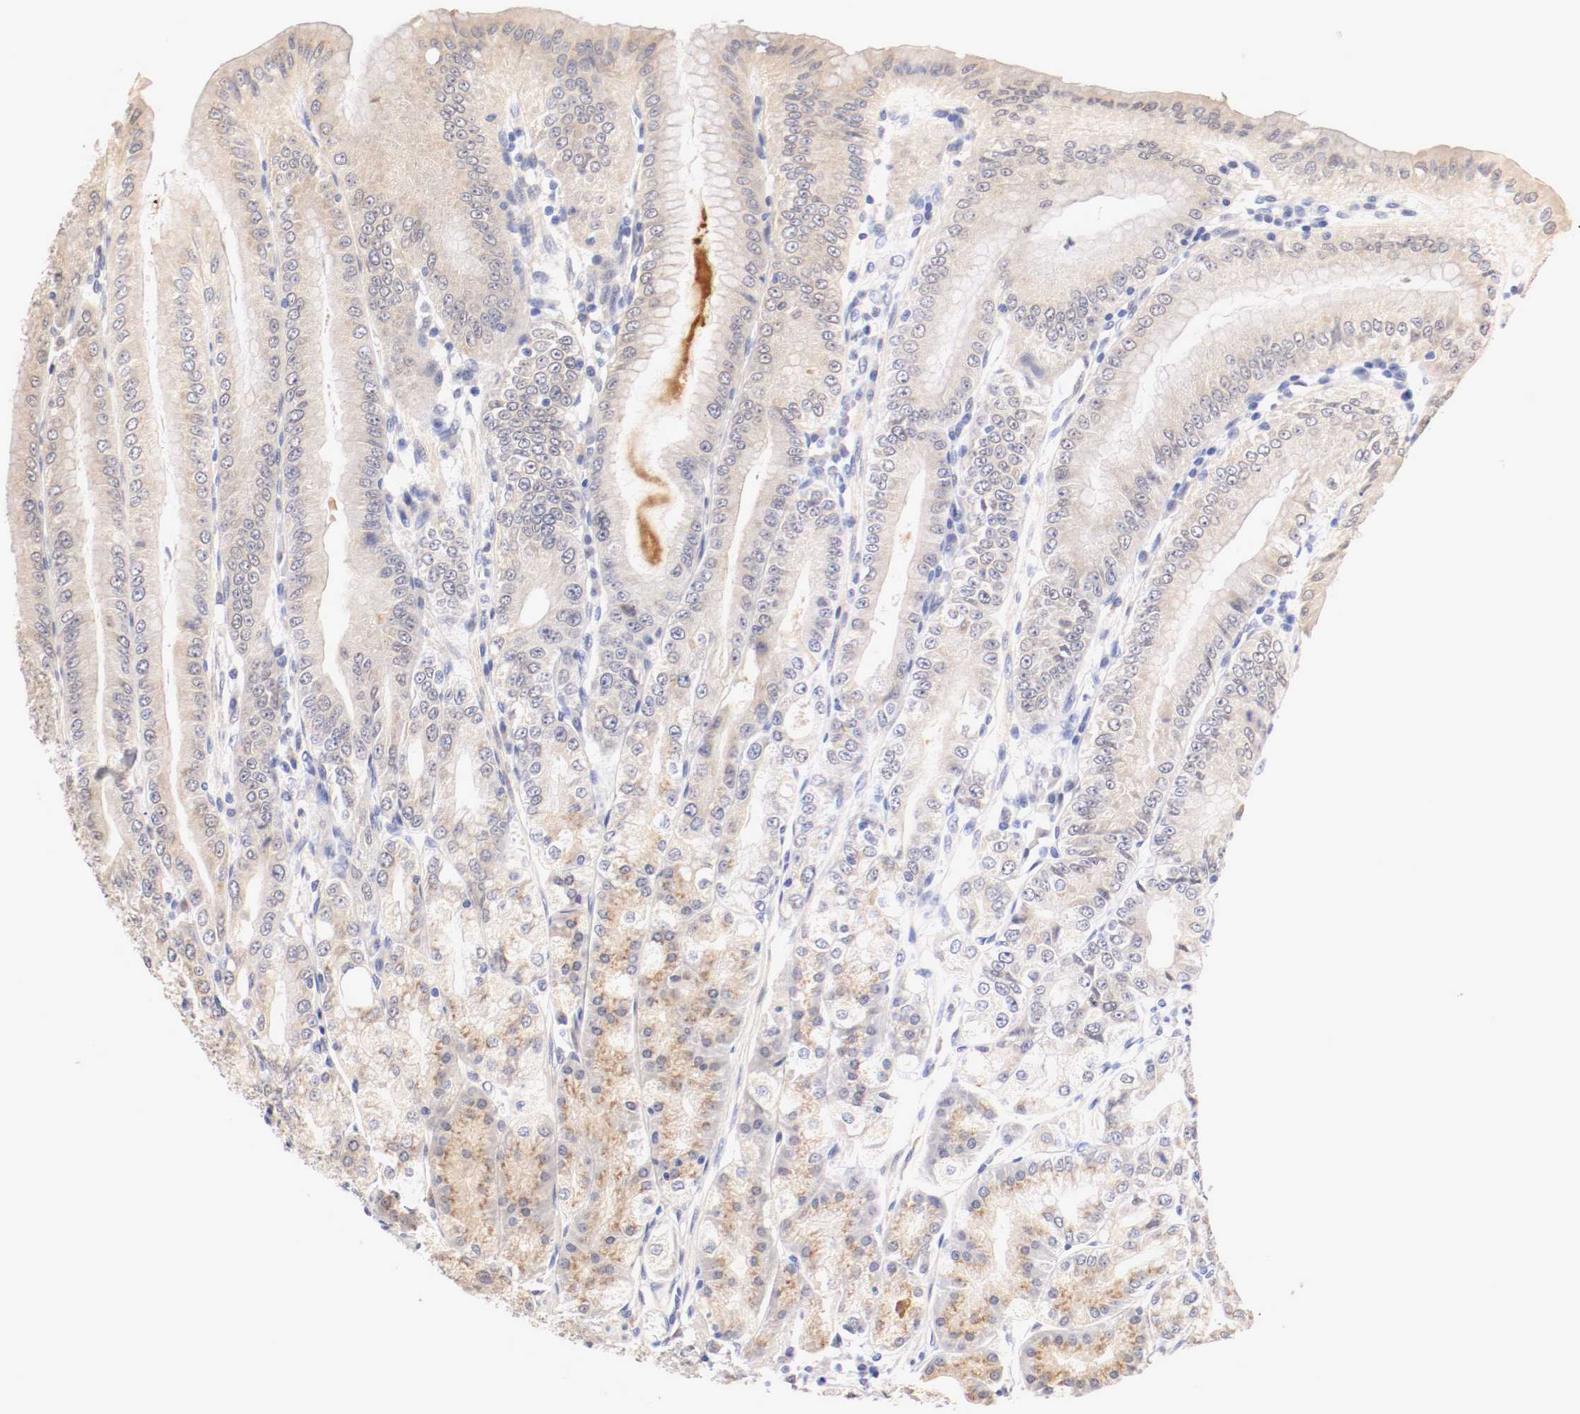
{"staining": {"intensity": "moderate", "quantity": "25%-75%", "location": "cytoplasmic/membranous"}, "tissue": "stomach", "cell_type": "Glandular cells", "image_type": "normal", "snomed": [{"axis": "morphology", "description": "Normal tissue, NOS"}, {"axis": "topography", "description": "Stomach, lower"}], "caption": "Stomach stained with DAB IHC displays medium levels of moderate cytoplasmic/membranous expression in approximately 25%-75% of glandular cells.", "gene": "CEBPE", "patient": {"sex": "male", "age": 71}}